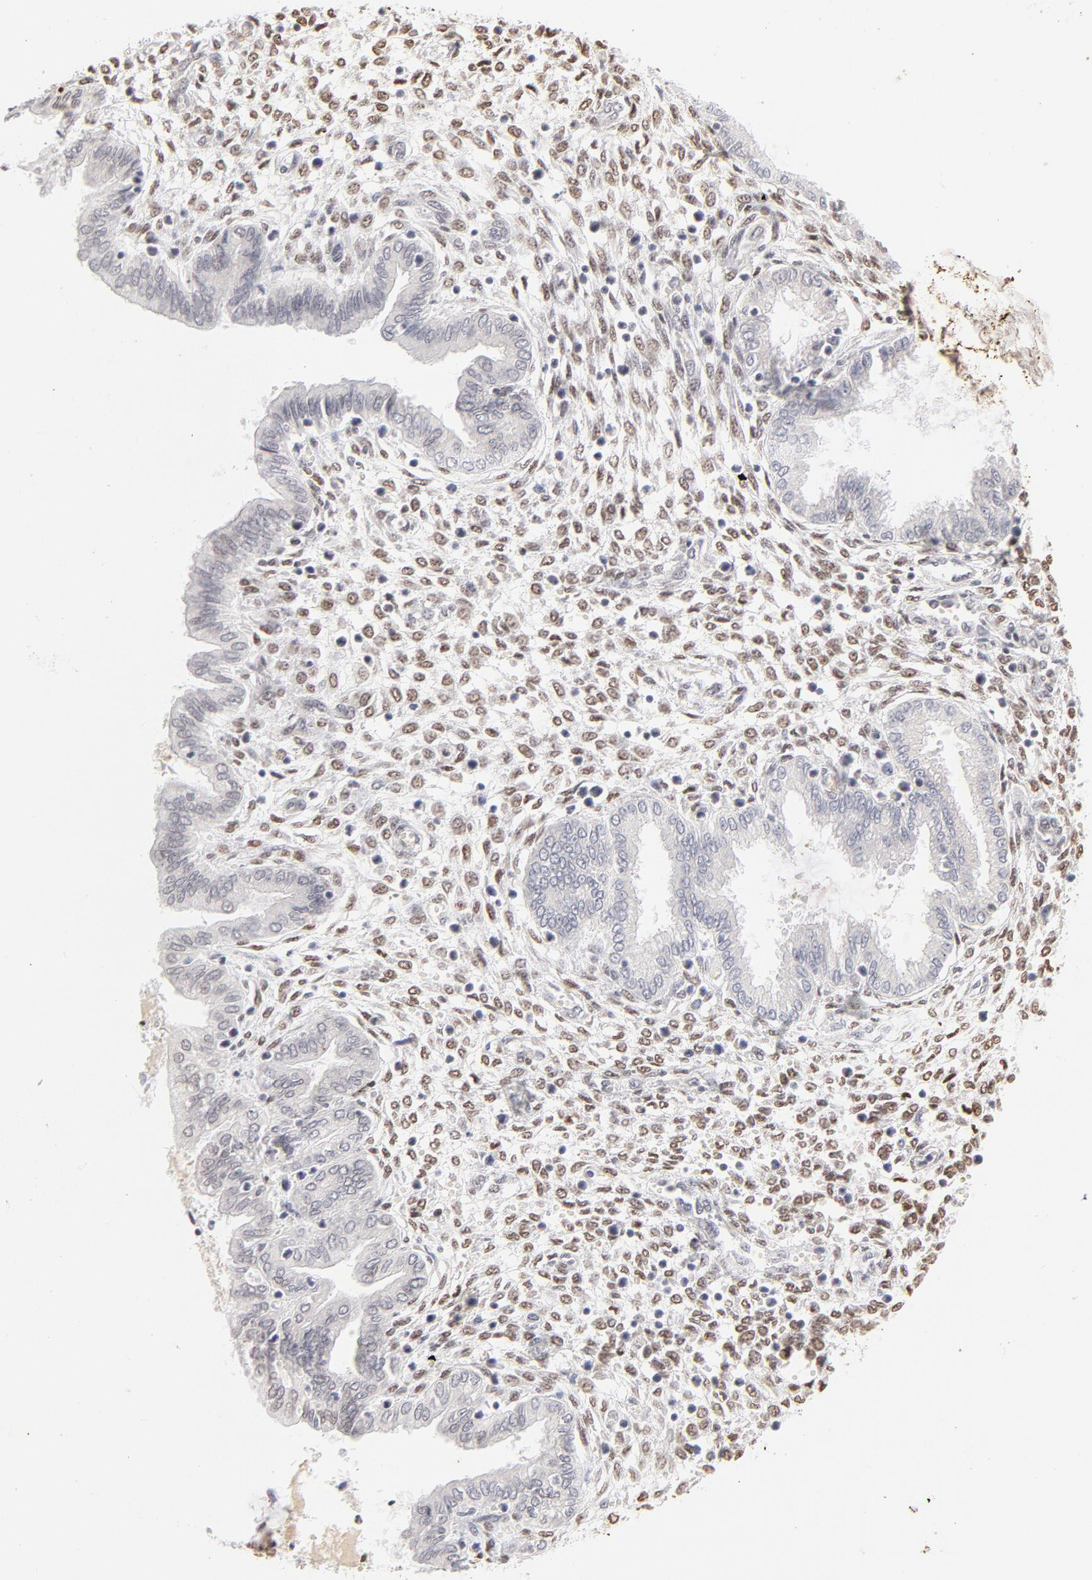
{"staining": {"intensity": "moderate", "quantity": ">75%", "location": "nuclear"}, "tissue": "endometrium", "cell_type": "Cells in endometrial stroma", "image_type": "normal", "snomed": [{"axis": "morphology", "description": "Normal tissue, NOS"}, {"axis": "topography", "description": "Endometrium"}], "caption": "DAB immunohistochemical staining of benign endometrium shows moderate nuclear protein staining in approximately >75% of cells in endometrial stroma.", "gene": "PBX1", "patient": {"sex": "female", "age": 33}}